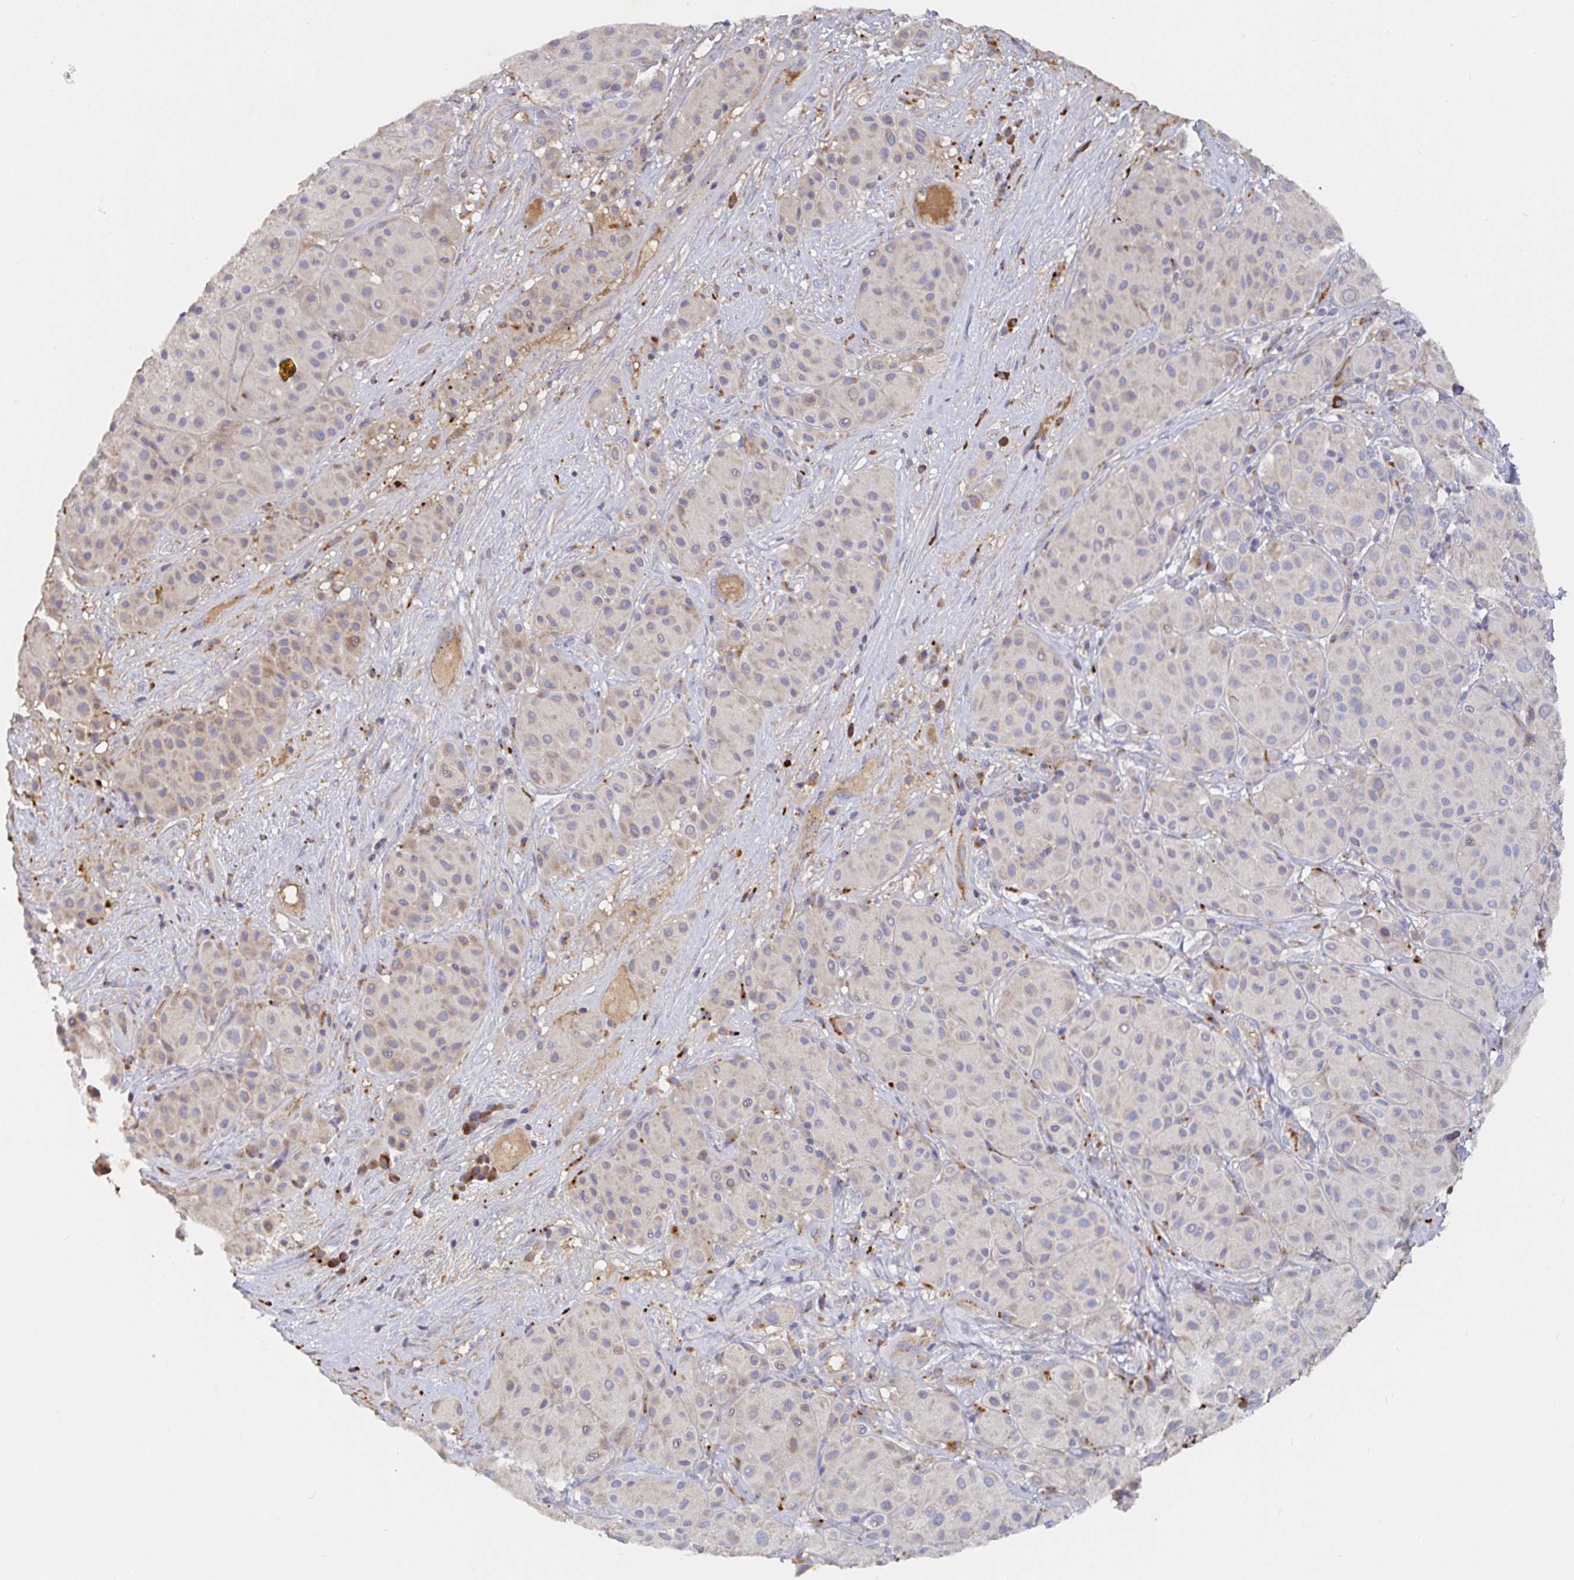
{"staining": {"intensity": "negative", "quantity": "none", "location": "none"}, "tissue": "melanoma", "cell_type": "Tumor cells", "image_type": "cancer", "snomed": [{"axis": "morphology", "description": "Malignant melanoma, Metastatic site"}, {"axis": "topography", "description": "Smooth muscle"}], "caption": "Protein analysis of malignant melanoma (metastatic site) reveals no significant expression in tumor cells.", "gene": "IRAK2", "patient": {"sex": "male", "age": 41}}